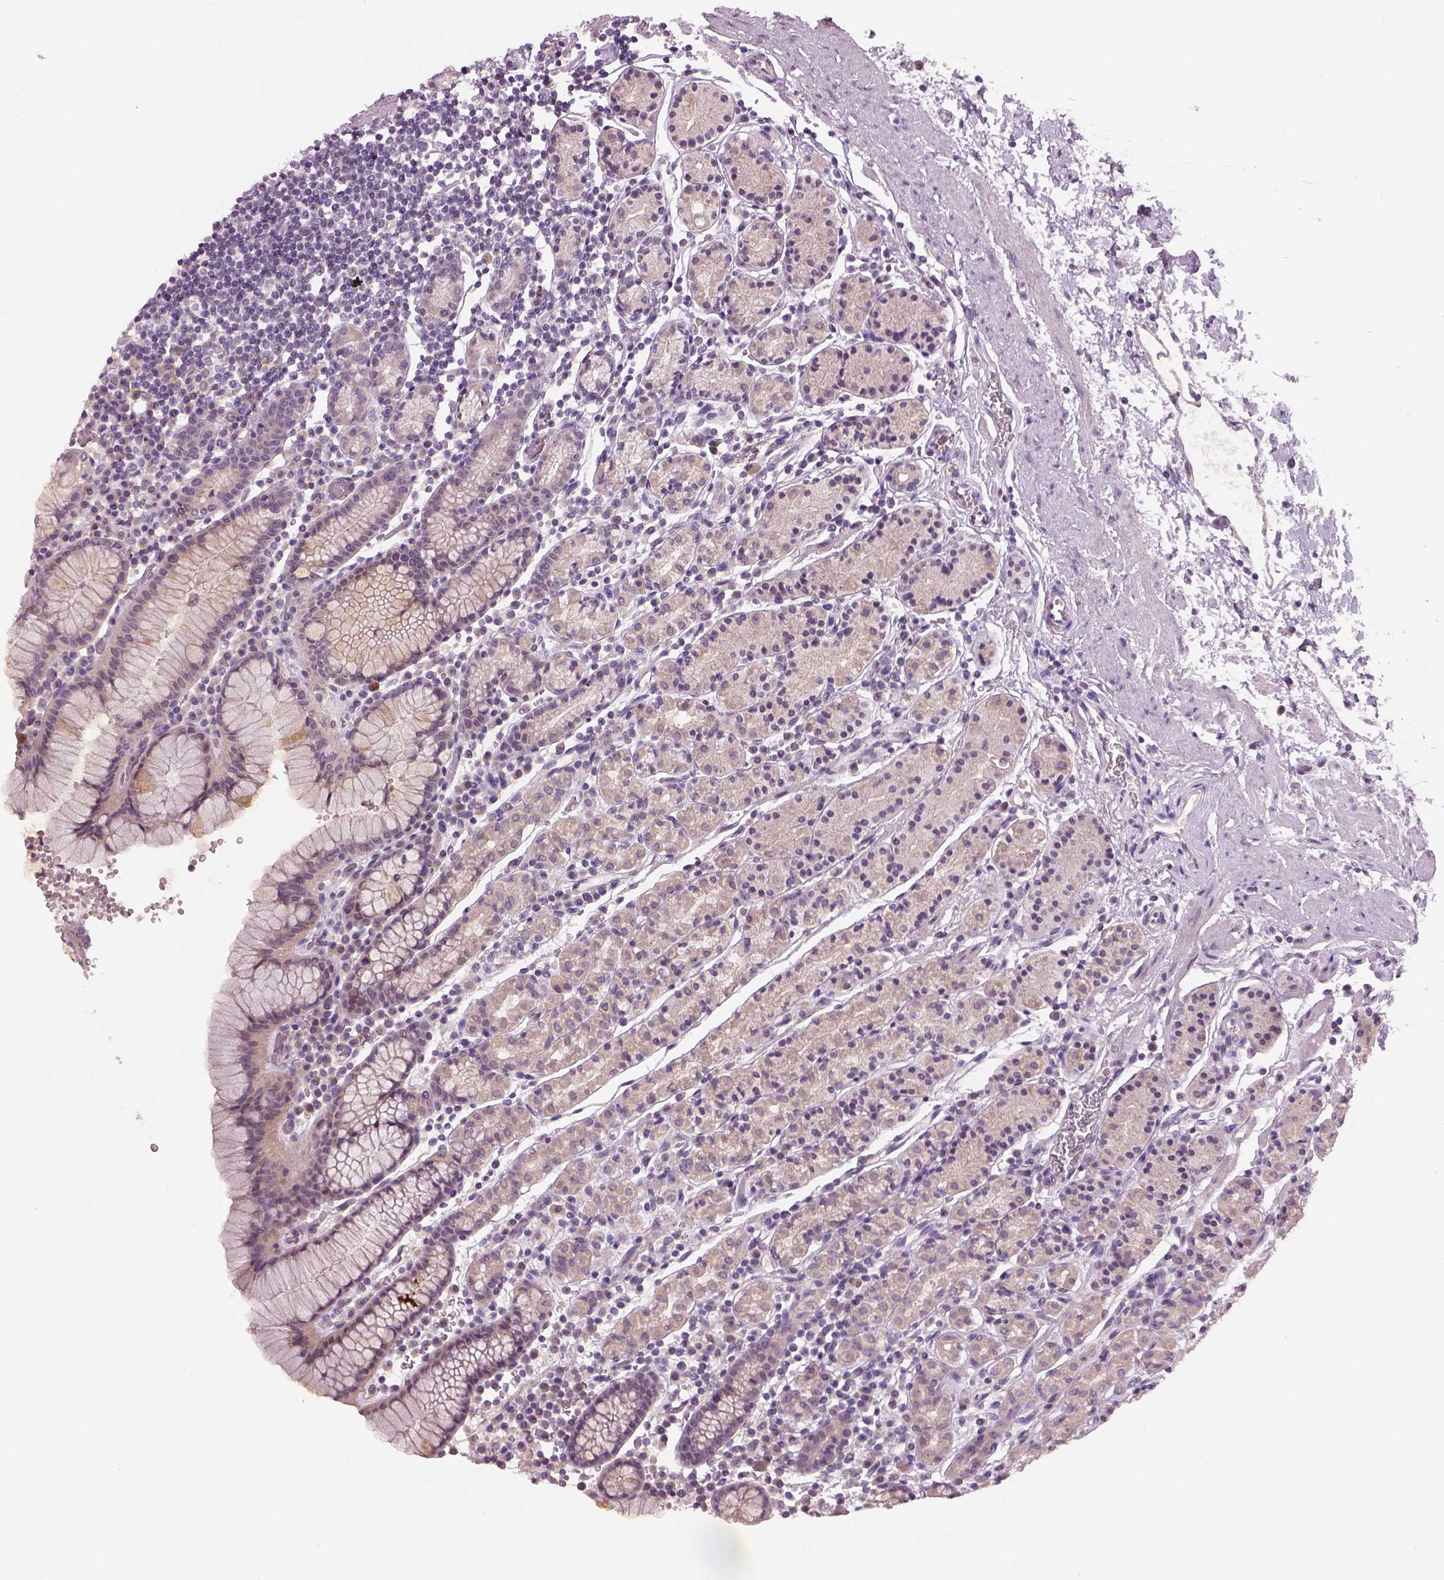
{"staining": {"intensity": "weak", "quantity": "<25%", "location": "cytoplasmic/membranous"}, "tissue": "stomach", "cell_type": "Glandular cells", "image_type": "normal", "snomed": [{"axis": "morphology", "description": "Normal tissue, NOS"}, {"axis": "topography", "description": "Stomach, upper"}, {"axis": "topography", "description": "Stomach"}], "caption": "IHC image of unremarkable human stomach stained for a protein (brown), which displays no staining in glandular cells.", "gene": "GDNF", "patient": {"sex": "male", "age": 62}}